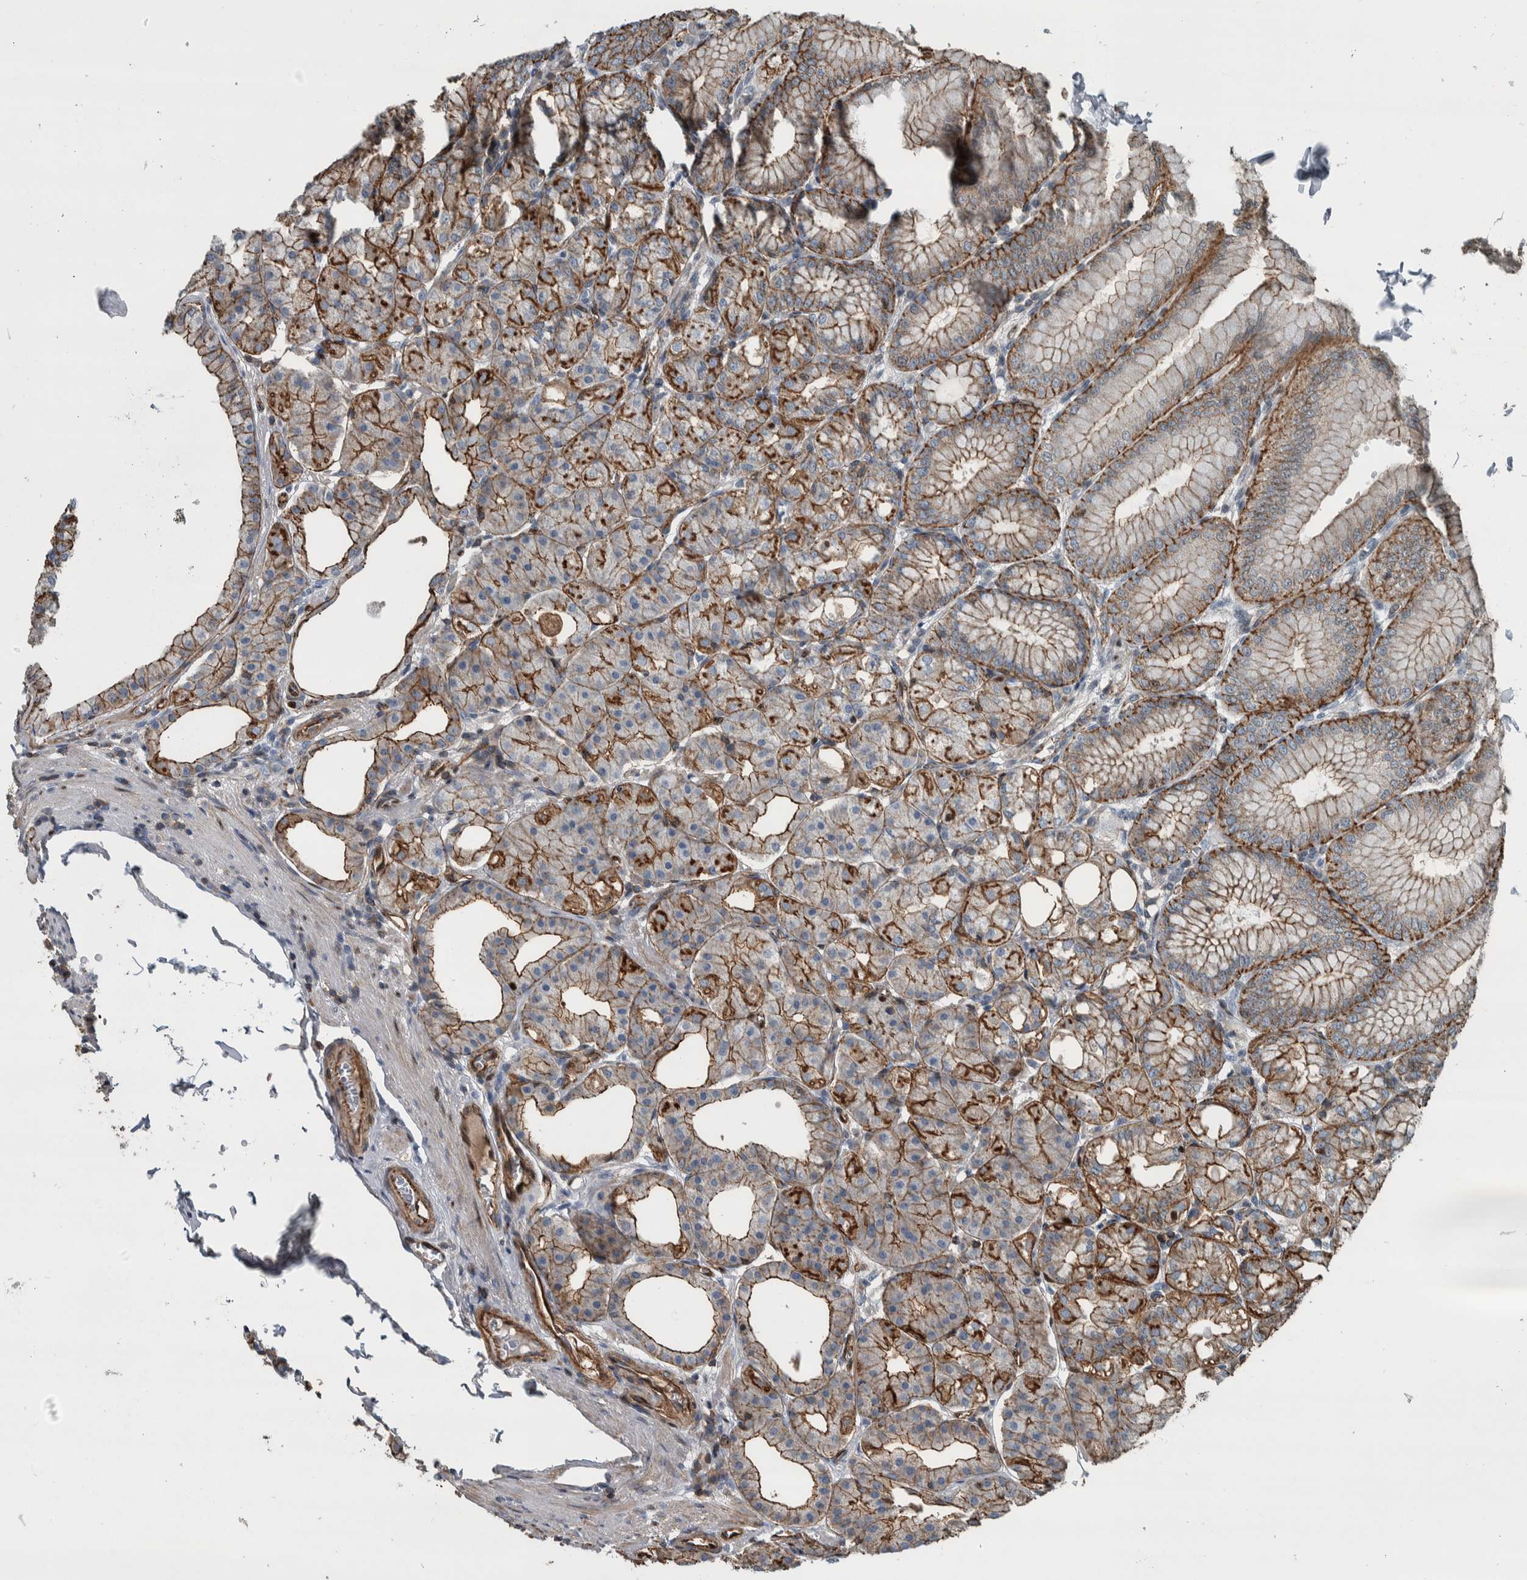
{"staining": {"intensity": "strong", "quantity": ">75%", "location": "cytoplasmic/membranous,nuclear"}, "tissue": "stomach", "cell_type": "Glandular cells", "image_type": "normal", "snomed": [{"axis": "morphology", "description": "Normal tissue, NOS"}, {"axis": "topography", "description": "Stomach, lower"}], "caption": "Immunohistochemical staining of benign human stomach reveals strong cytoplasmic/membranous,nuclear protein positivity in approximately >75% of glandular cells.", "gene": "FAM135B", "patient": {"sex": "male", "age": 71}}